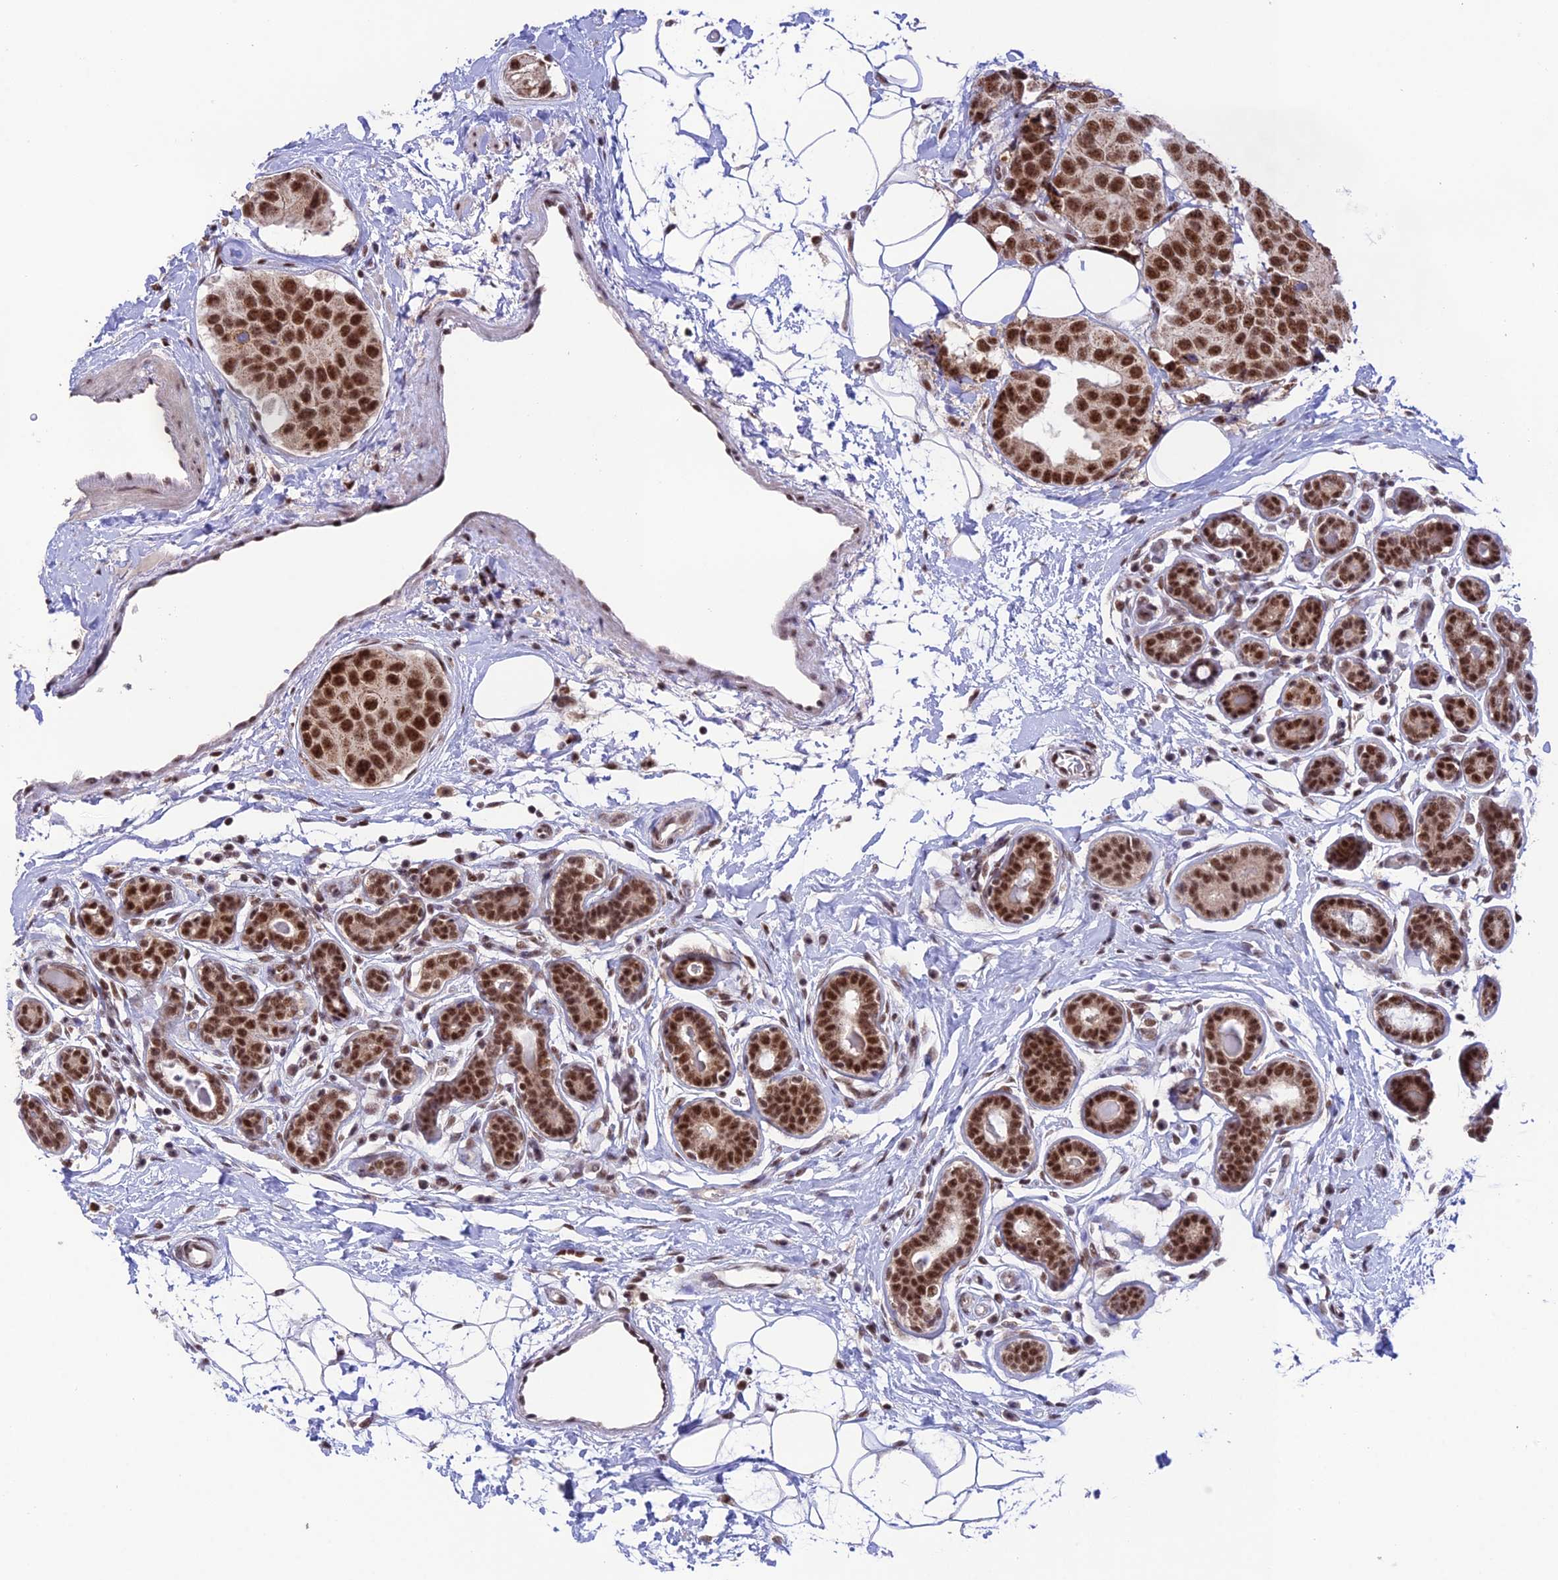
{"staining": {"intensity": "strong", "quantity": ">75%", "location": "nuclear"}, "tissue": "breast cancer", "cell_type": "Tumor cells", "image_type": "cancer", "snomed": [{"axis": "morphology", "description": "Normal tissue, NOS"}, {"axis": "morphology", "description": "Duct carcinoma"}, {"axis": "topography", "description": "Breast"}], "caption": "Protein expression analysis of intraductal carcinoma (breast) exhibits strong nuclear positivity in about >75% of tumor cells.", "gene": "THOC7", "patient": {"sex": "female", "age": 39}}